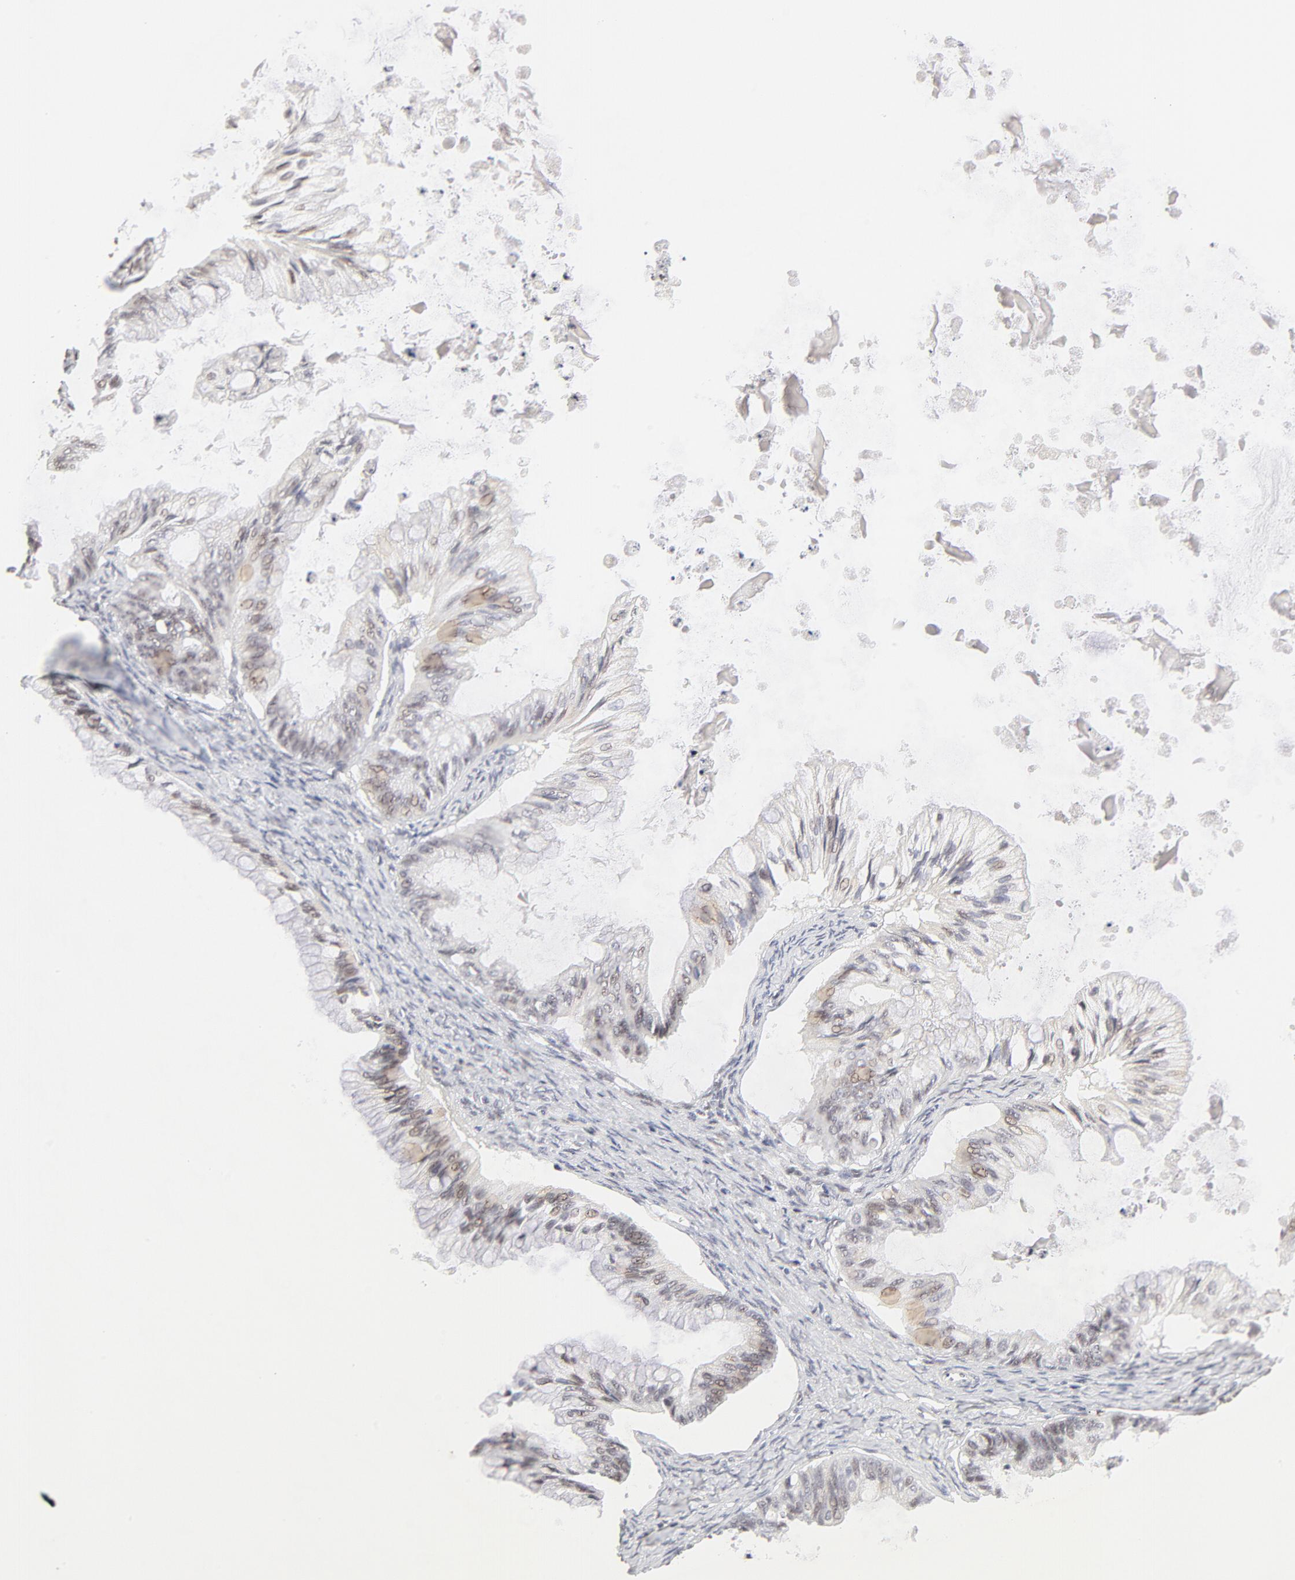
{"staining": {"intensity": "weak", "quantity": "<25%", "location": "nuclear"}, "tissue": "ovarian cancer", "cell_type": "Tumor cells", "image_type": "cancer", "snomed": [{"axis": "morphology", "description": "Cystadenocarcinoma, mucinous, NOS"}, {"axis": "topography", "description": "Ovary"}], "caption": "DAB immunohistochemical staining of human mucinous cystadenocarcinoma (ovarian) exhibits no significant staining in tumor cells.", "gene": "PBX3", "patient": {"sex": "female", "age": 57}}